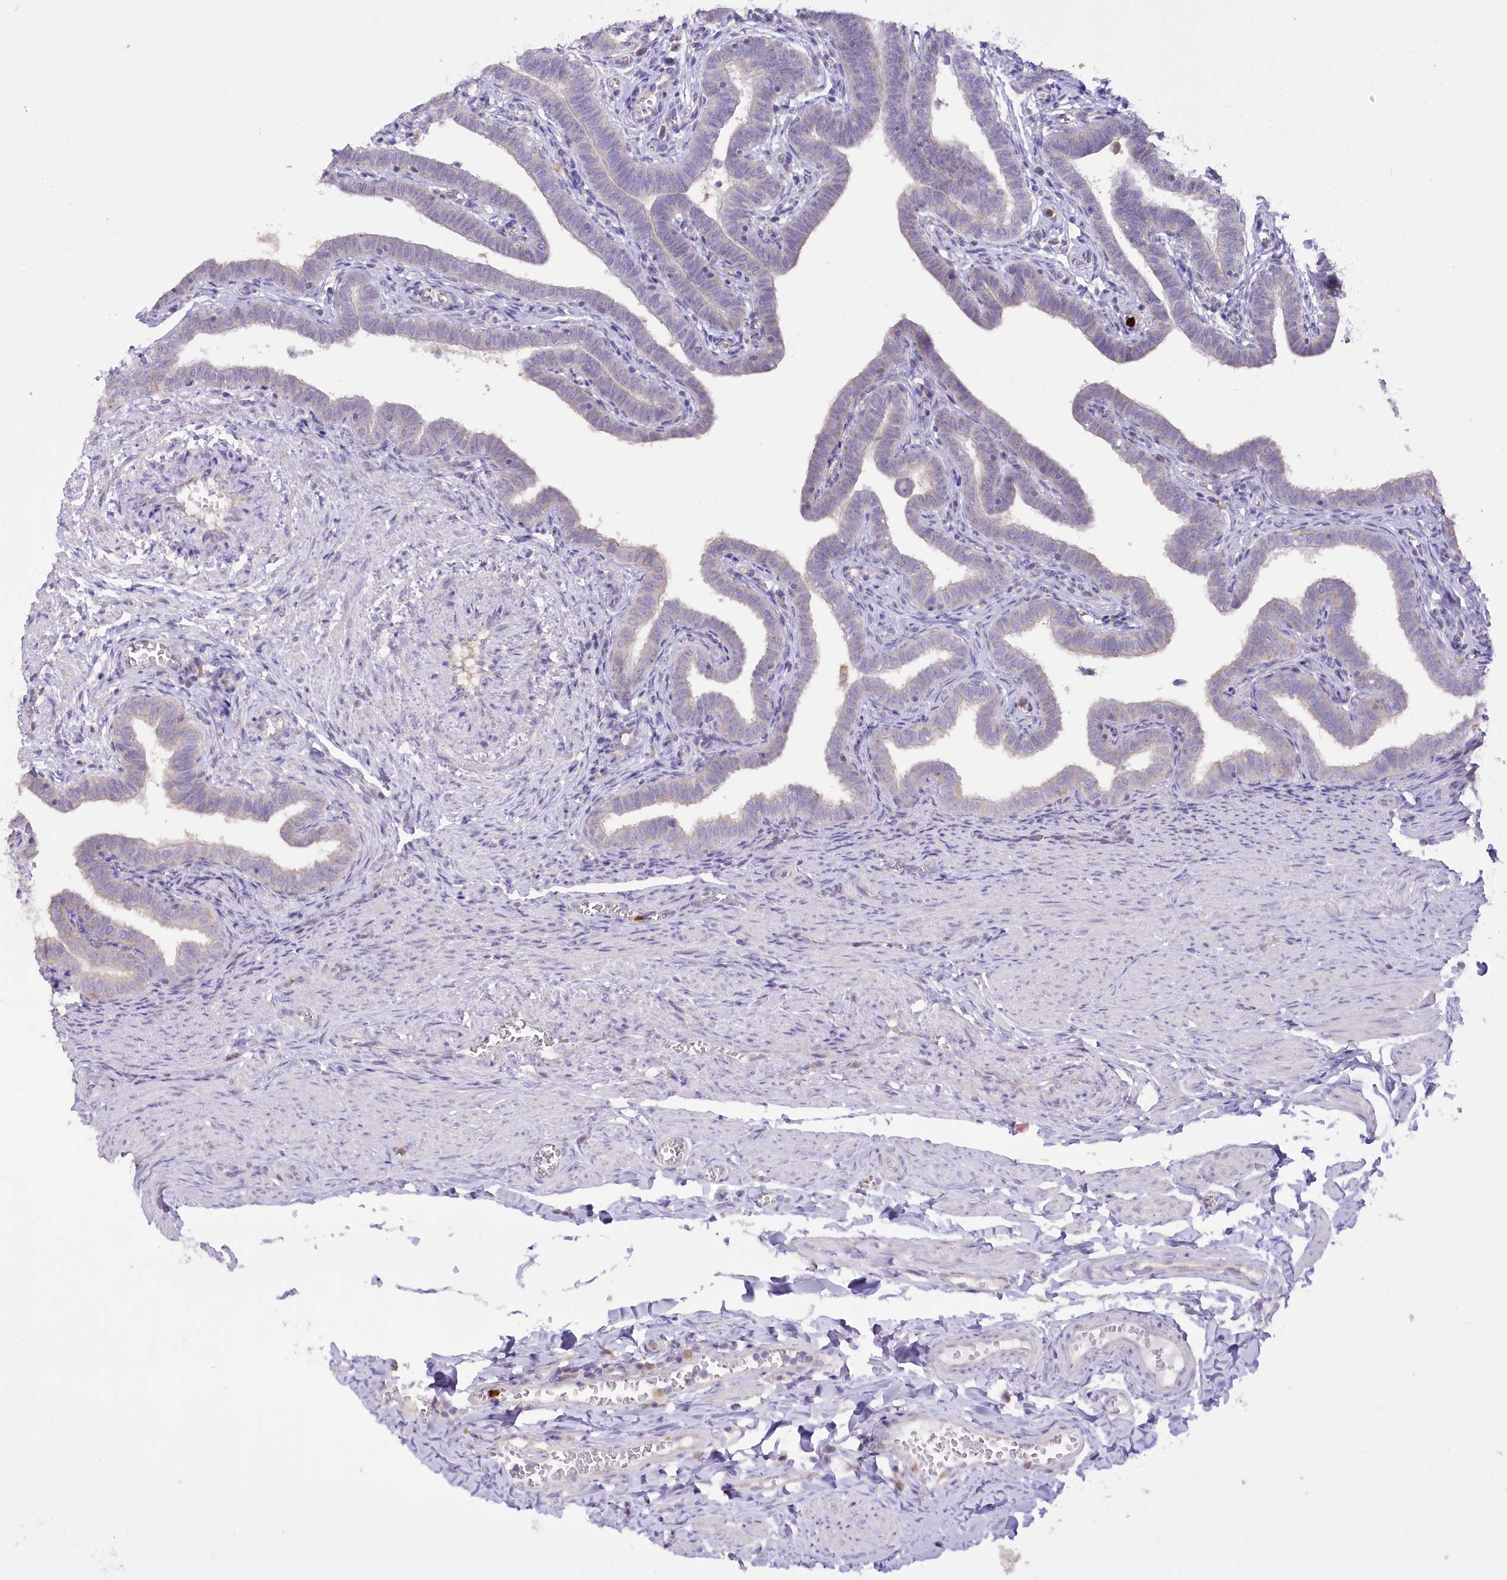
{"staining": {"intensity": "negative", "quantity": "none", "location": "none"}, "tissue": "fallopian tube", "cell_type": "Glandular cells", "image_type": "normal", "snomed": [{"axis": "morphology", "description": "Normal tissue, NOS"}, {"axis": "topography", "description": "Fallopian tube"}], "caption": "DAB immunohistochemical staining of unremarkable human fallopian tube shows no significant staining in glandular cells.", "gene": "DPYD", "patient": {"sex": "female", "age": 36}}